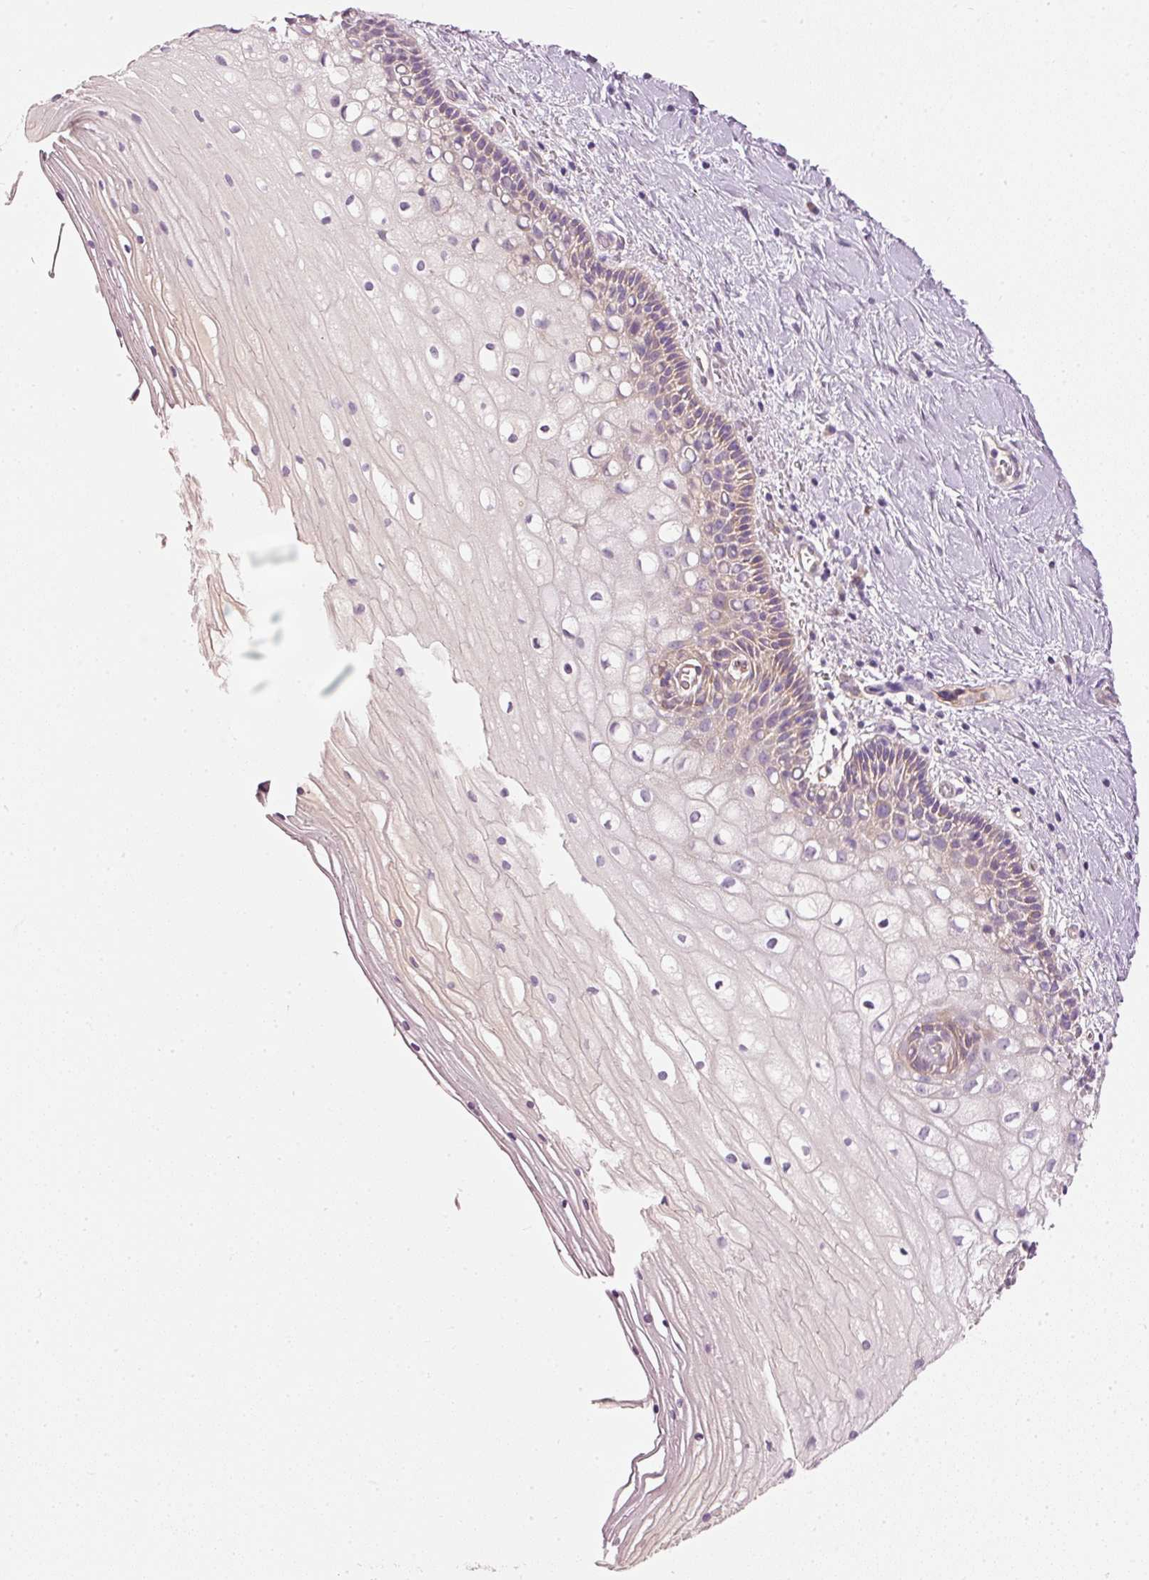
{"staining": {"intensity": "negative", "quantity": "none", "location": "none"}, "tissue": "cervix", "cell_type": "Glandular cells", "image_type": "normal", "snomed": [{"axis": "morphology", "description": "Normal tissue, NOS"}, {"axis": "topography", "description": "Cervix"}], "caption": "Protein analysis of normal cervix demonstrates no significant expression in glandular cells.", "gene": "OSR2", "patient": {"sex": "female", "age": 36}}